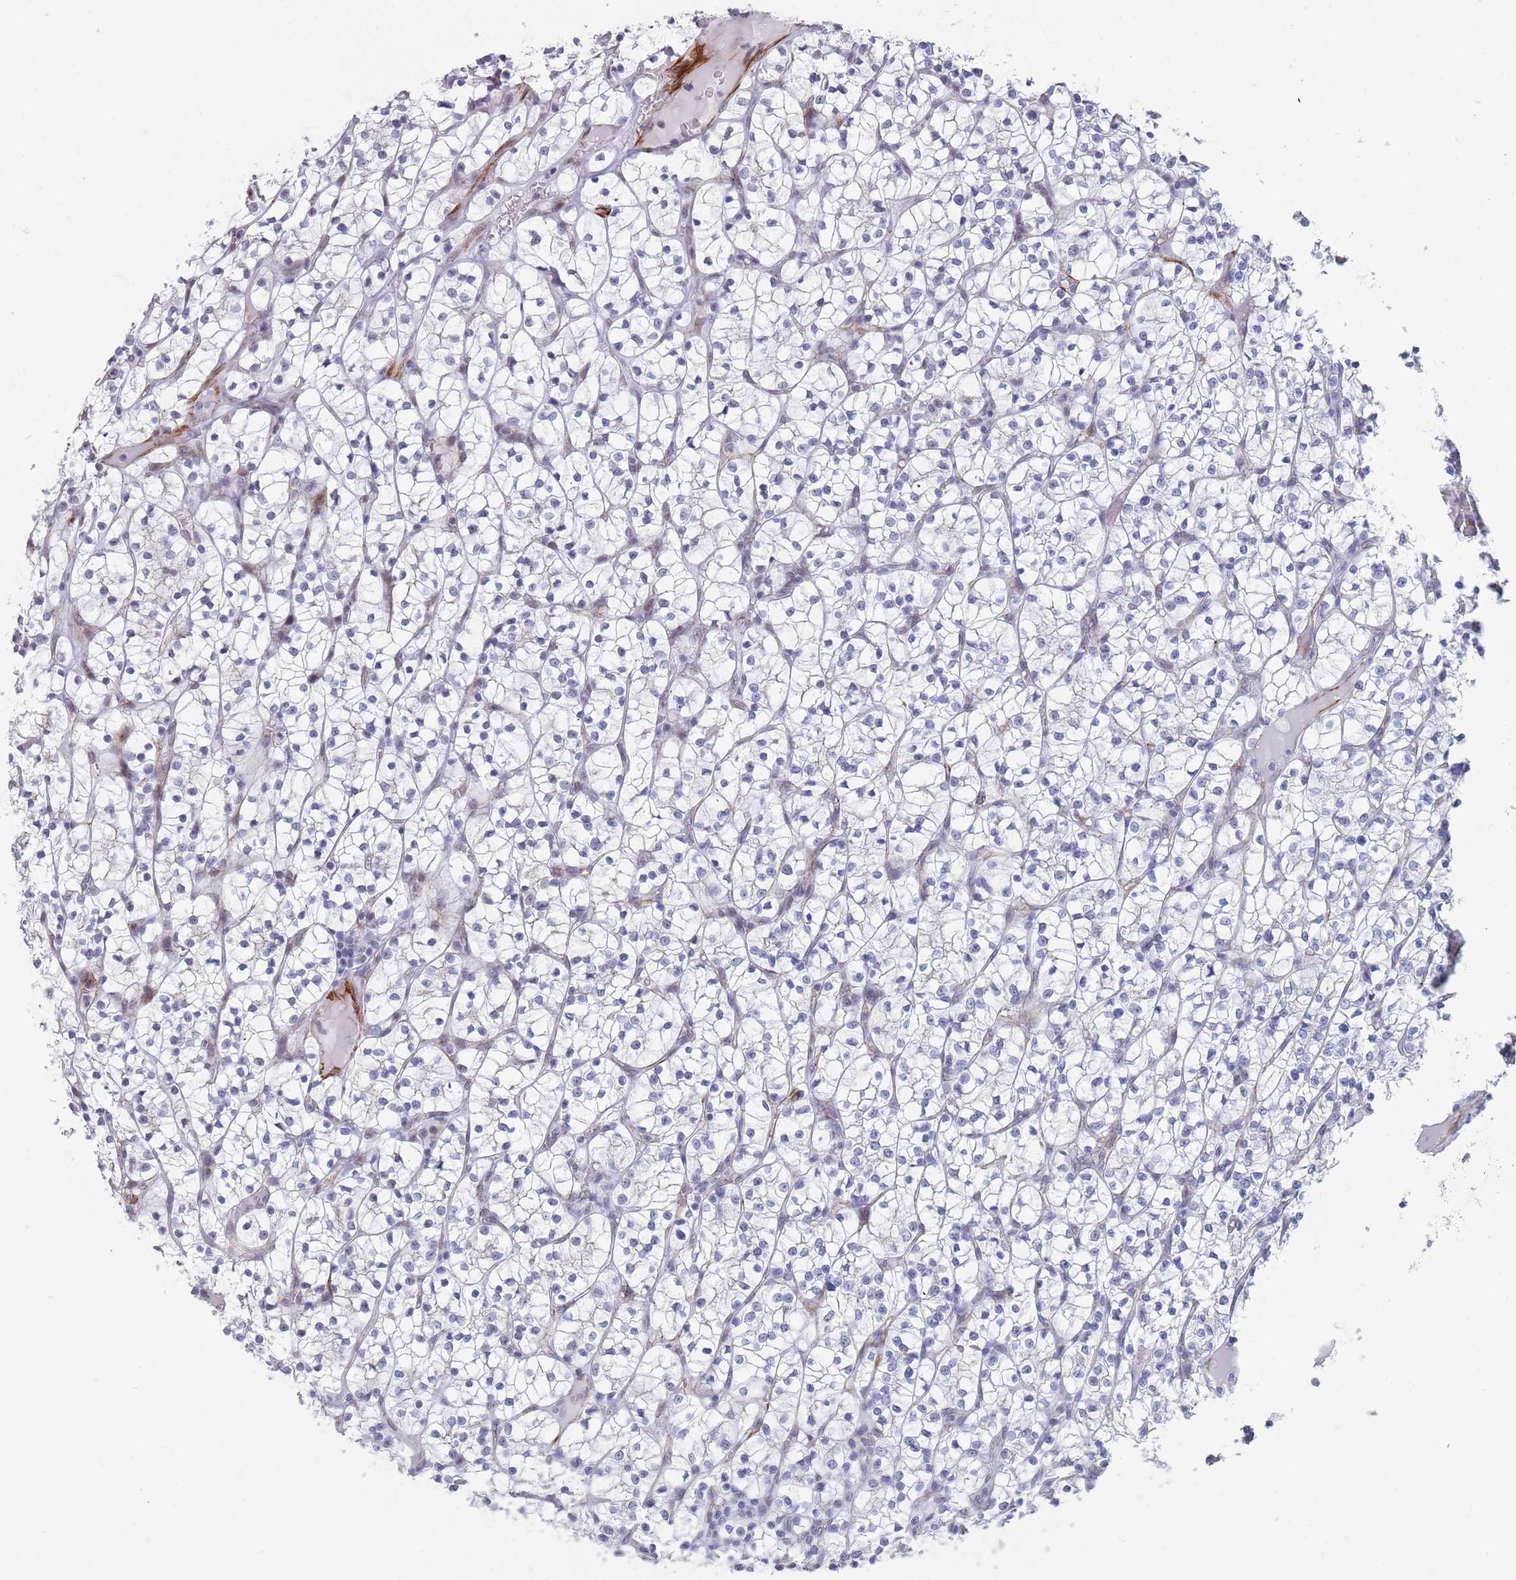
{"staining": {"intensity": "negative", "quantity": "none", "location": "none"}, "tissue": "renal cancer", "cell_type": "Tumor cells", "image_type": "cancer", "snomed": [{"axis": "morphology", "description": "Adenocarcinoma, NOS"}, {"axis": "topography", "description": "Kidney"}], "caption": "The immunohistochemistry photomicrograph has no significant positivity in tumor cells of renal cancer (adenocarcinoma) tissue. (DAB (3,3'-diaminobenzidine) immunohistochemistry visualized using brightfield microscopy, high magnification).", "gene": "OR5A2", "patient": {"sex": "female", "age": 64}}